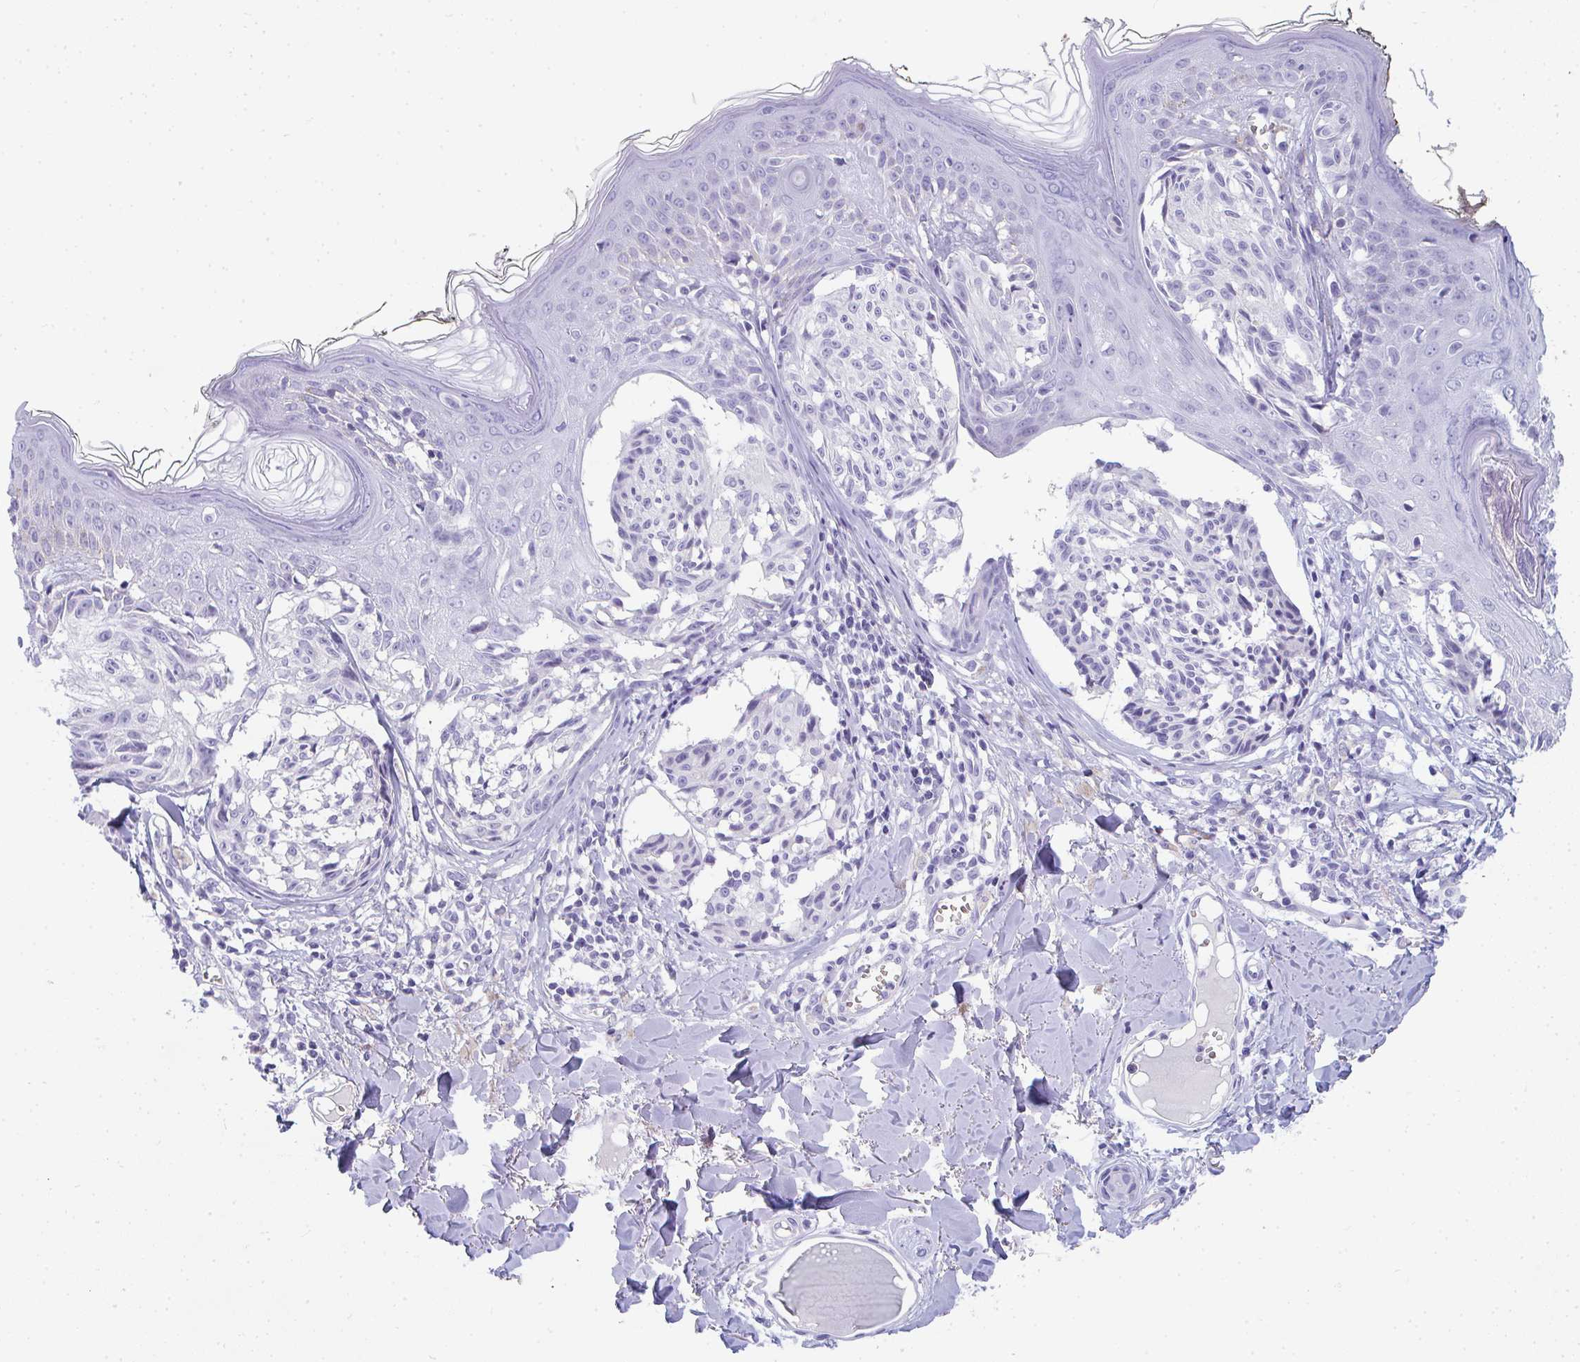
{"staining": {"intensity": "negative", "quantity": "none", "location": "none"}, "tissue": "melanoma", "cell_type": "Tumor cells", "image_type": "cancer", "snomed": [{"axis": "morphology", "description": "Malignant melanoma, NOS"}, {"axis": "topography", "description": "Skin"}], "caption": "This is an immunohistochemistry micrograph of human melanoma. There is no expression in tumor cells.", "gene": "TTC30B", "patient": {"sex": "female", "age": 43}}